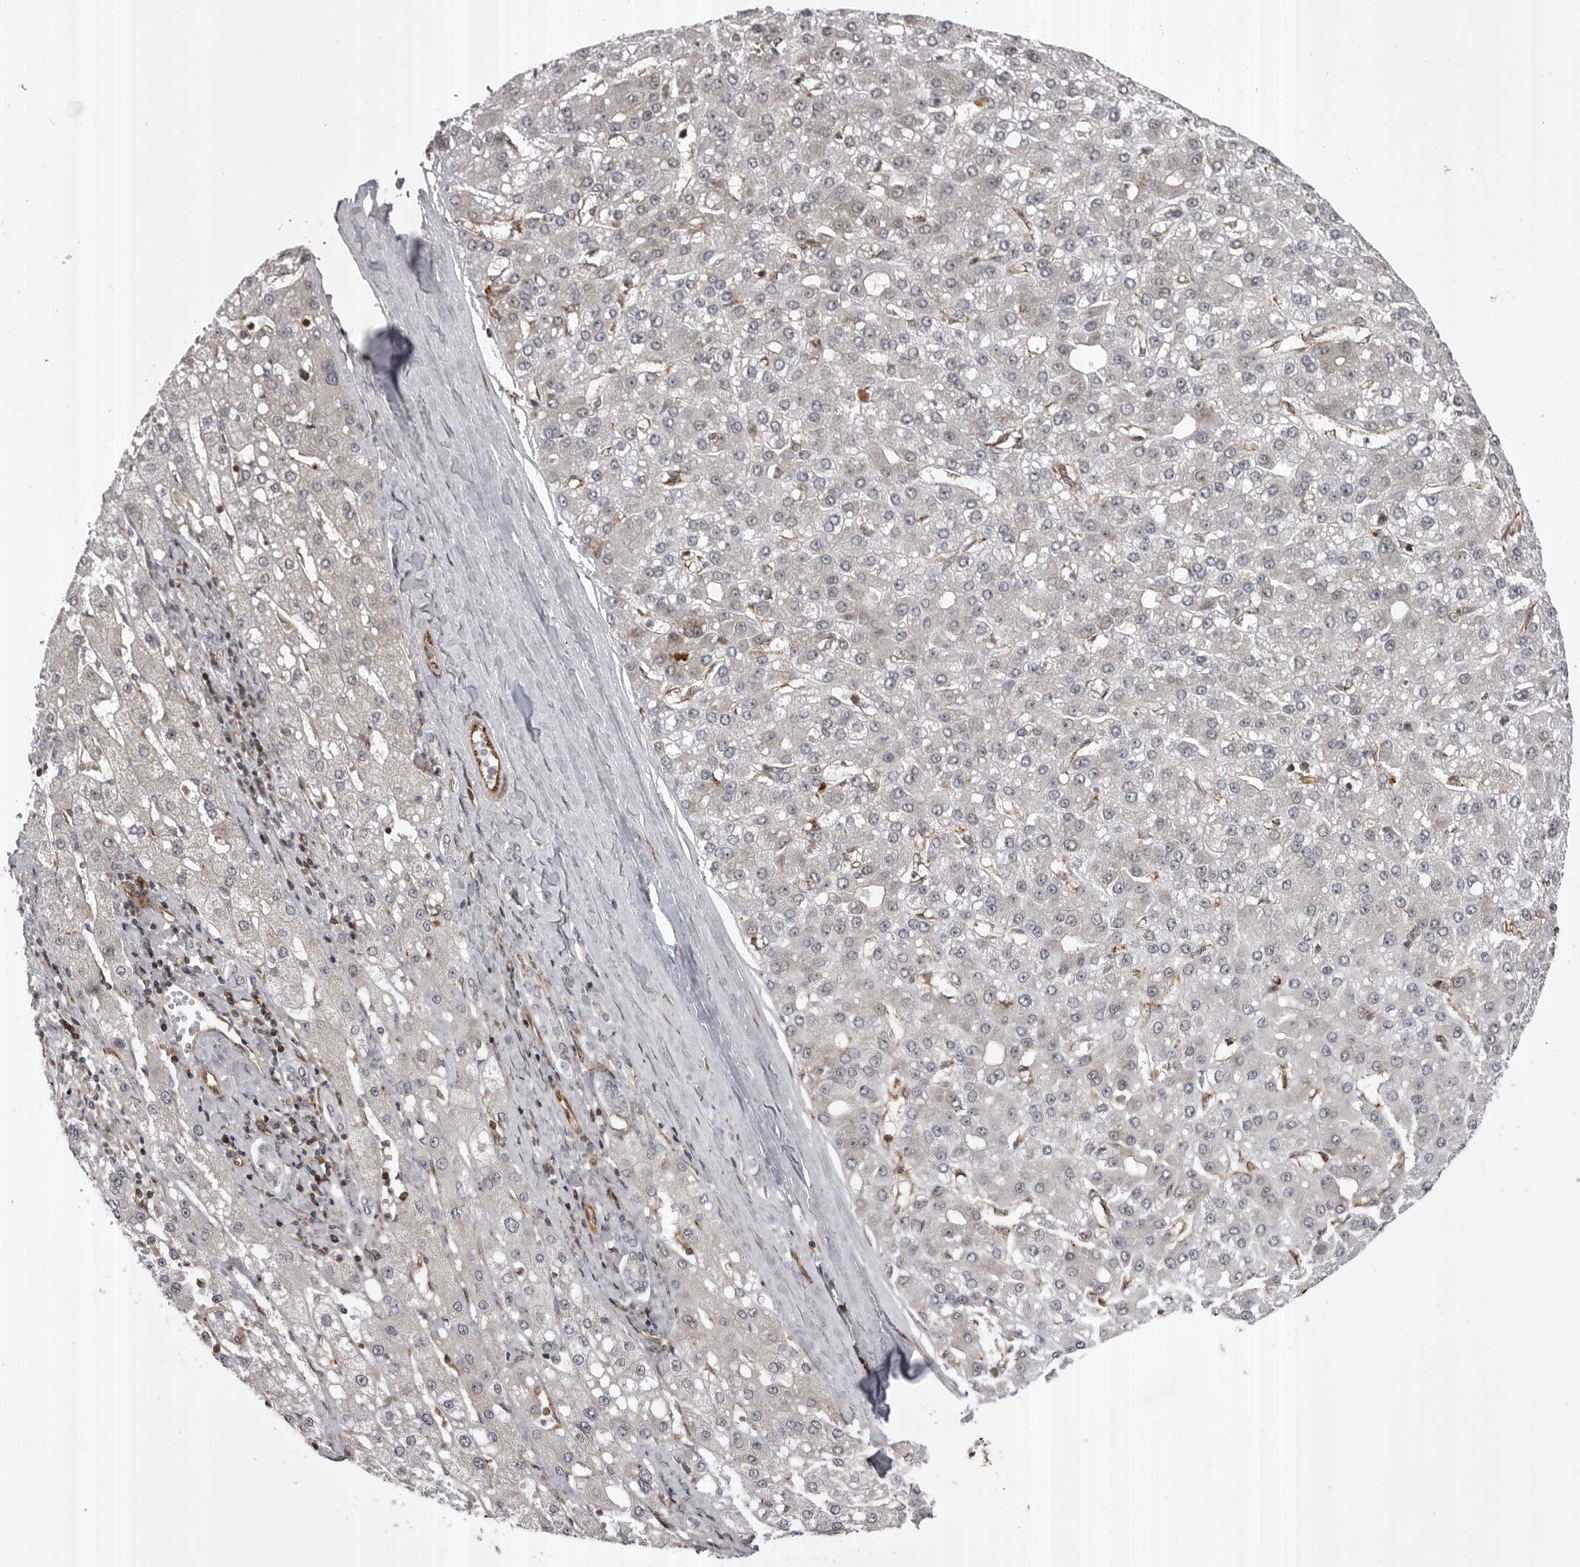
{"staining": {"intensity": "negative", "quantity": "none", "location": "none"}, "tissue": "liver cancer", "cell_type": "Tumor cells", "image_type": "cancer", "snomed": [{"axis": "morphology", "description": "Carcinoma, Hepatocellular, NOS"}, {"axis": "topography", "description": "Liver"}], "caption": "Immunohistochemical staining of human liver cancer shows no significant staining in tumor cells.", "gene": "ABL1", "patient": {"sex": "male", "age": 67}}